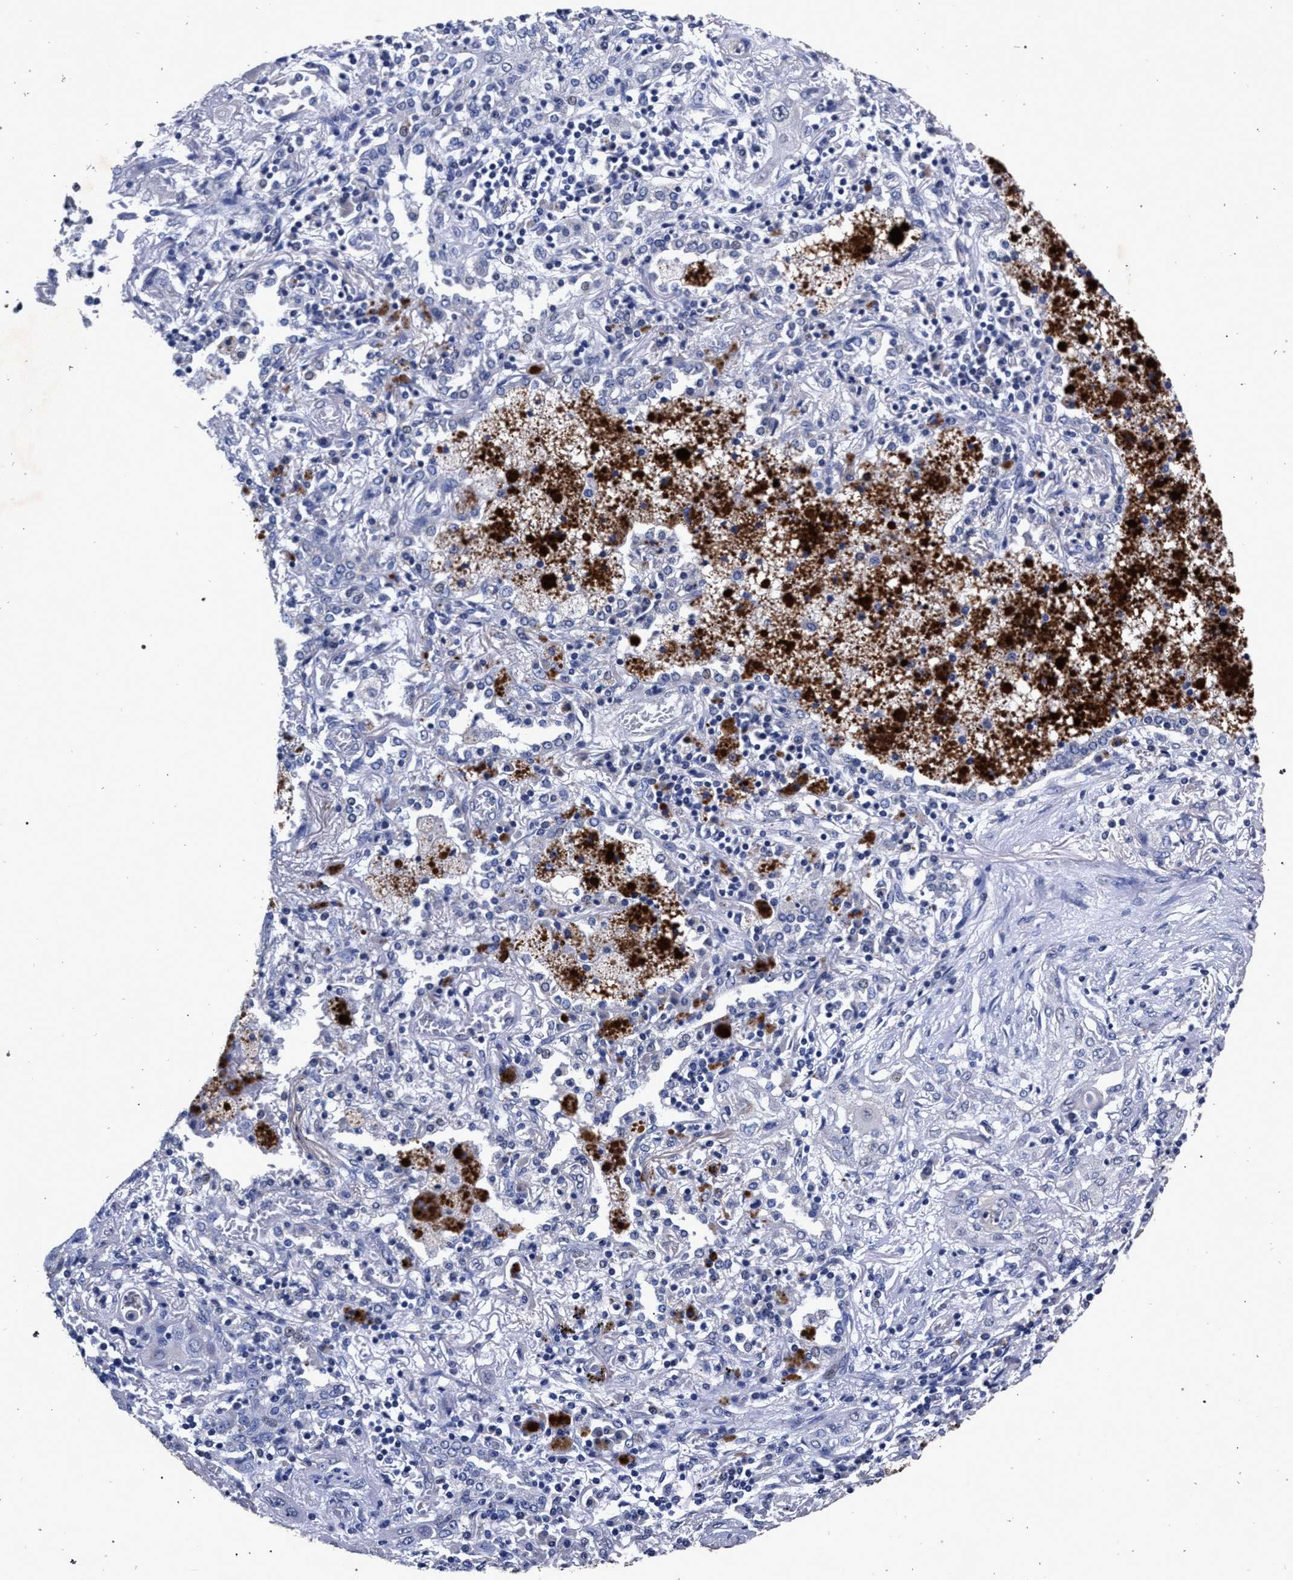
{"staining": {"intensity": "negative", "quantity": "none", "location": "none"}, "tissue": "lung cancer", "cell_type": "Tumor cells", "image_type": "cancer", "snomed": [{"axis": "morphology", "description": "Squamous cell carcinoma, NOS"}, {"axis": "topography", "description": "Lung"}], "caption": "DAB (3,3'-diaminobenzidine) immunohistochemical staining of squamous cell carcinoma (lung) shows no significant staining in tumor cells.", "gene": "ATP1A2", "patient": {"sex": "female", "age": 47}}